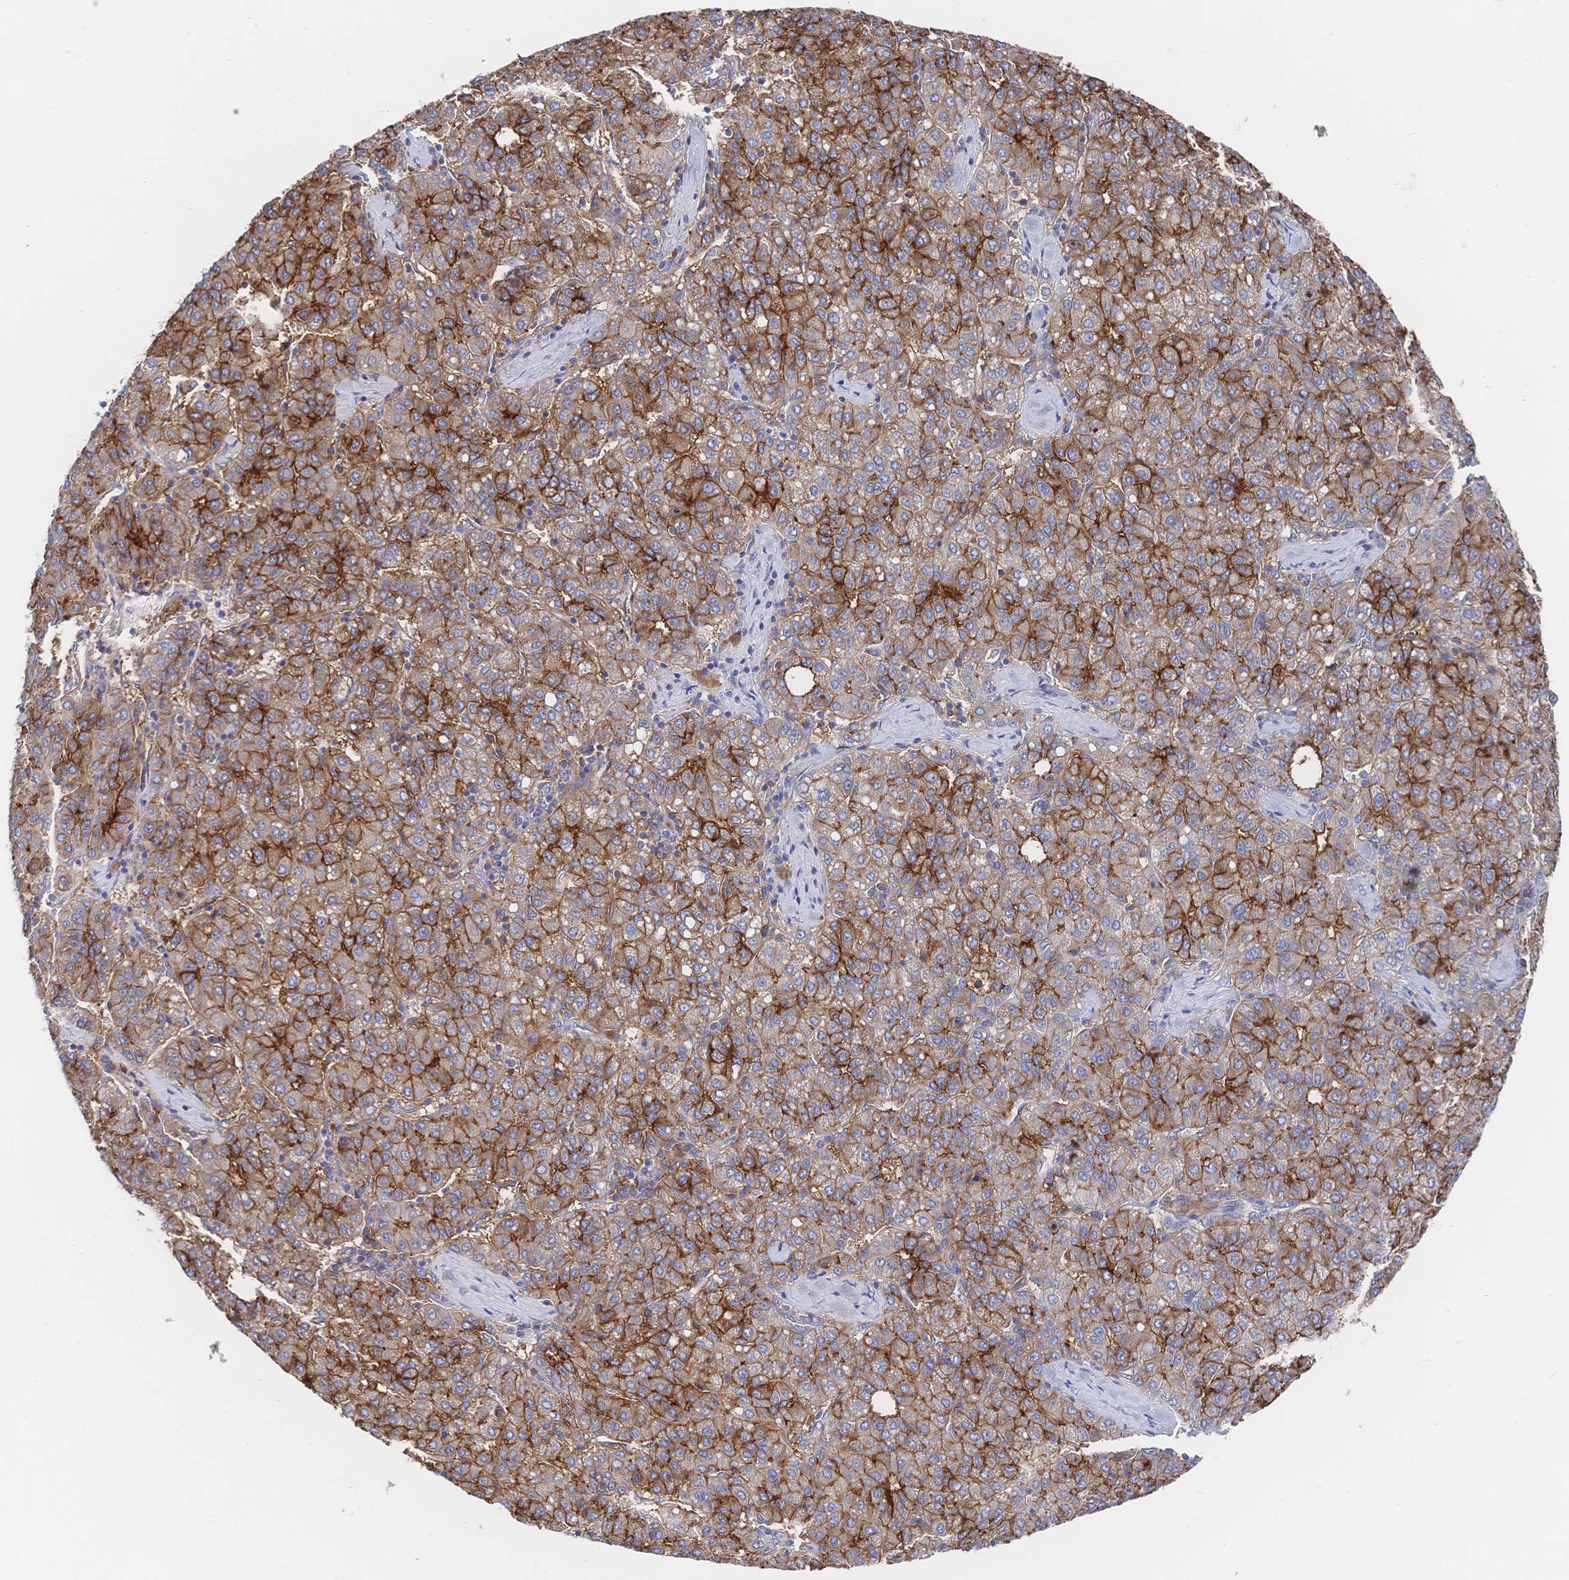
{"staining": {"intensity": "strong", "quantity": ">75%", "location": "cytoplasmic/membranous"}, "tissue": "liver cancer", "cell_type": "Tumor cells", "image_type": "cancer", "snomed": [{"axis": "morphology", "description": "Carcinoma, Hepatocellular, NOS"}, {"axis": "topography", "description": "Liver"}], "caption": "A histopathology image showing strong cytoplasmic/membranous expression in approximately >75% of tumor cells in hepatocellular carcinoma (liver), as visualized by brown immunohistochemical staining.", "gene": "F11R", "patient": {"sex": "male", "age": 65}}